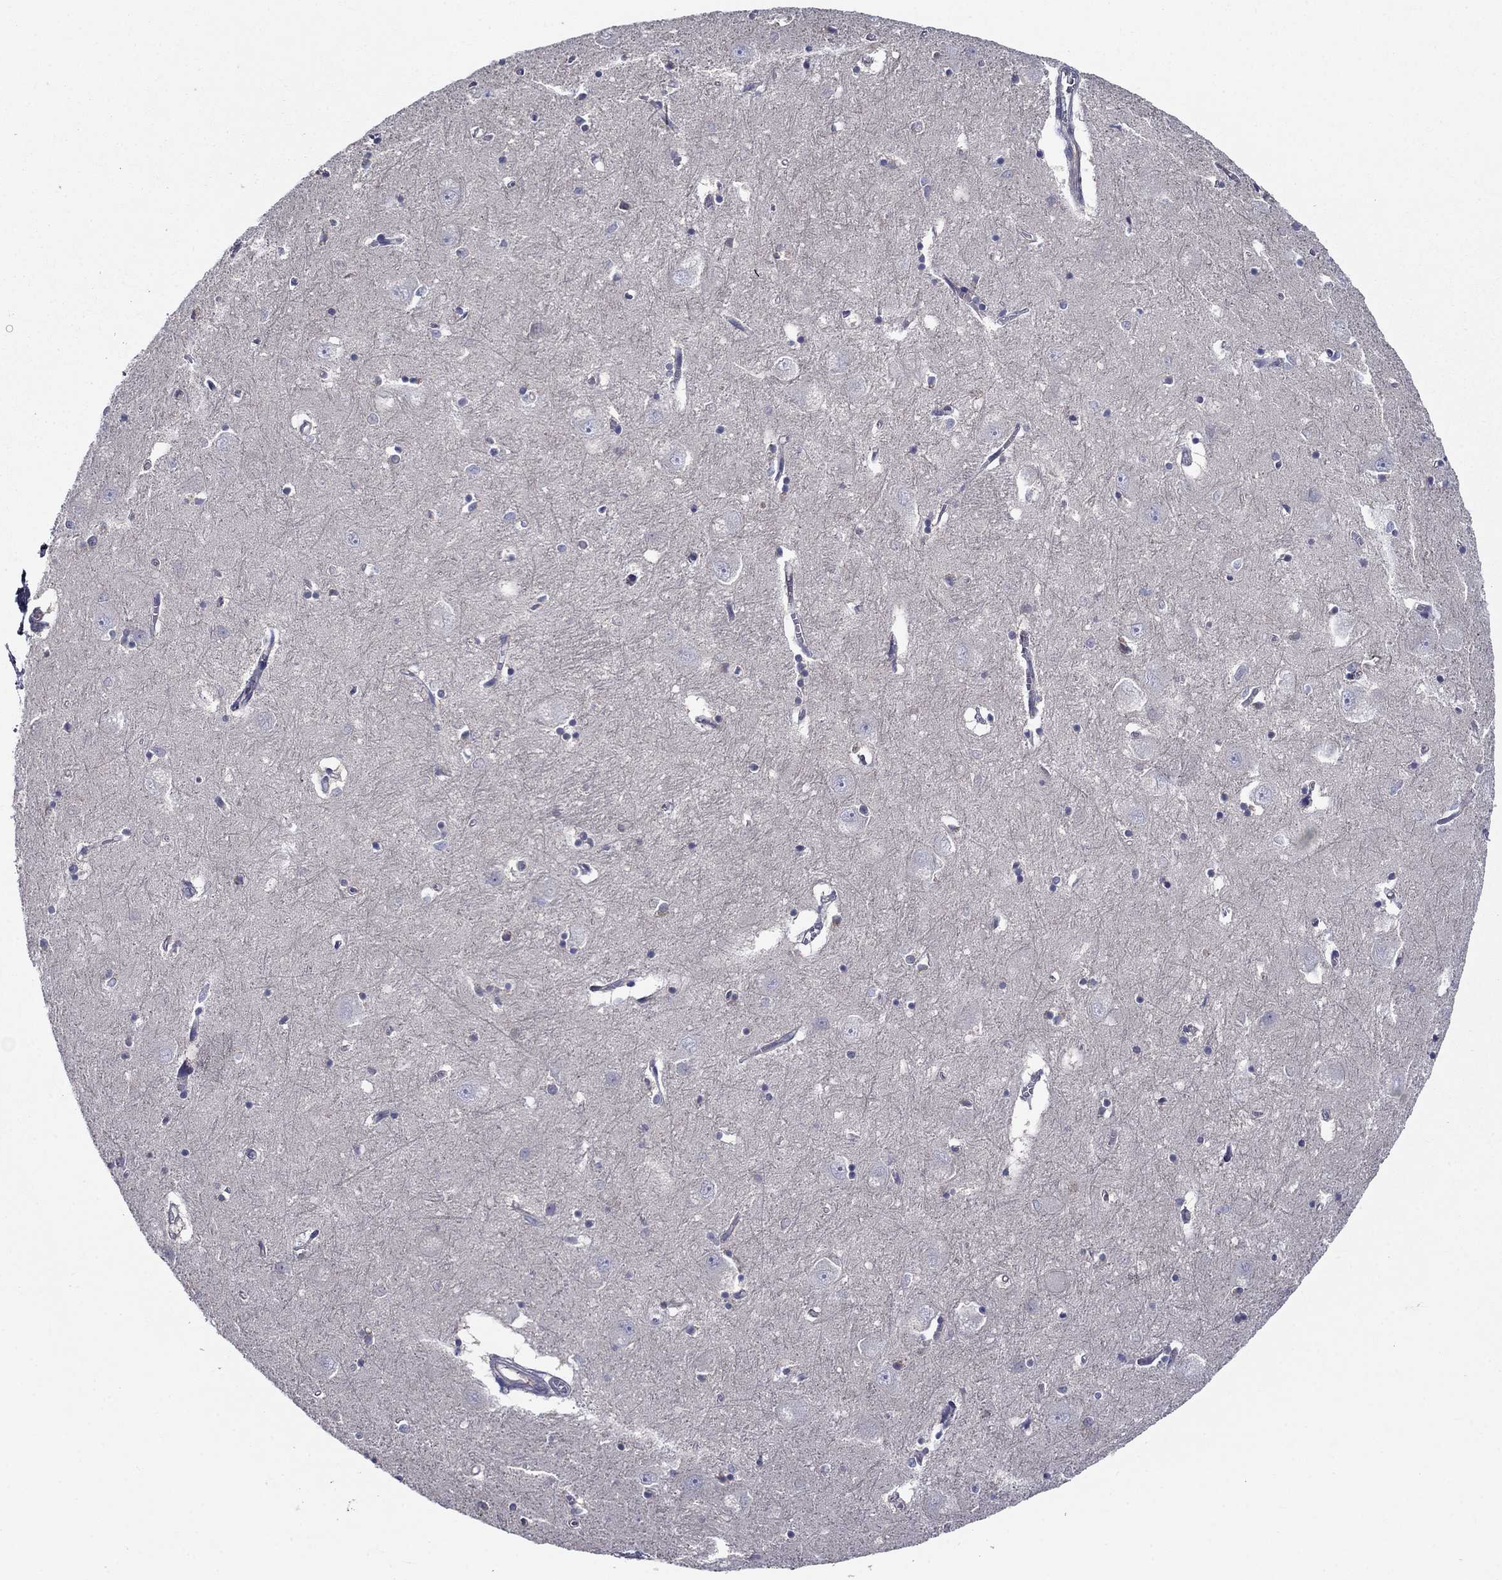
{"staining": {"intensity": "negative", "quantity": "none", "location": "none"}, "tissue": "caudate", "cell_type": "Glial cells", "image_type": "normal", "snomed": [{"axis": "morphology", "description": "Normal tissue, NOS"}, {"axis": "topography", "description": "Lateral ventricle wall"}], "caption": "This image is of benign caudate stained with IHC to label a protein in brown with the nuclei are counter-stained blue. There is no staining in glial cells.", "gene": "LACTB2", "patient": {"sex": "male", "age": 54}}